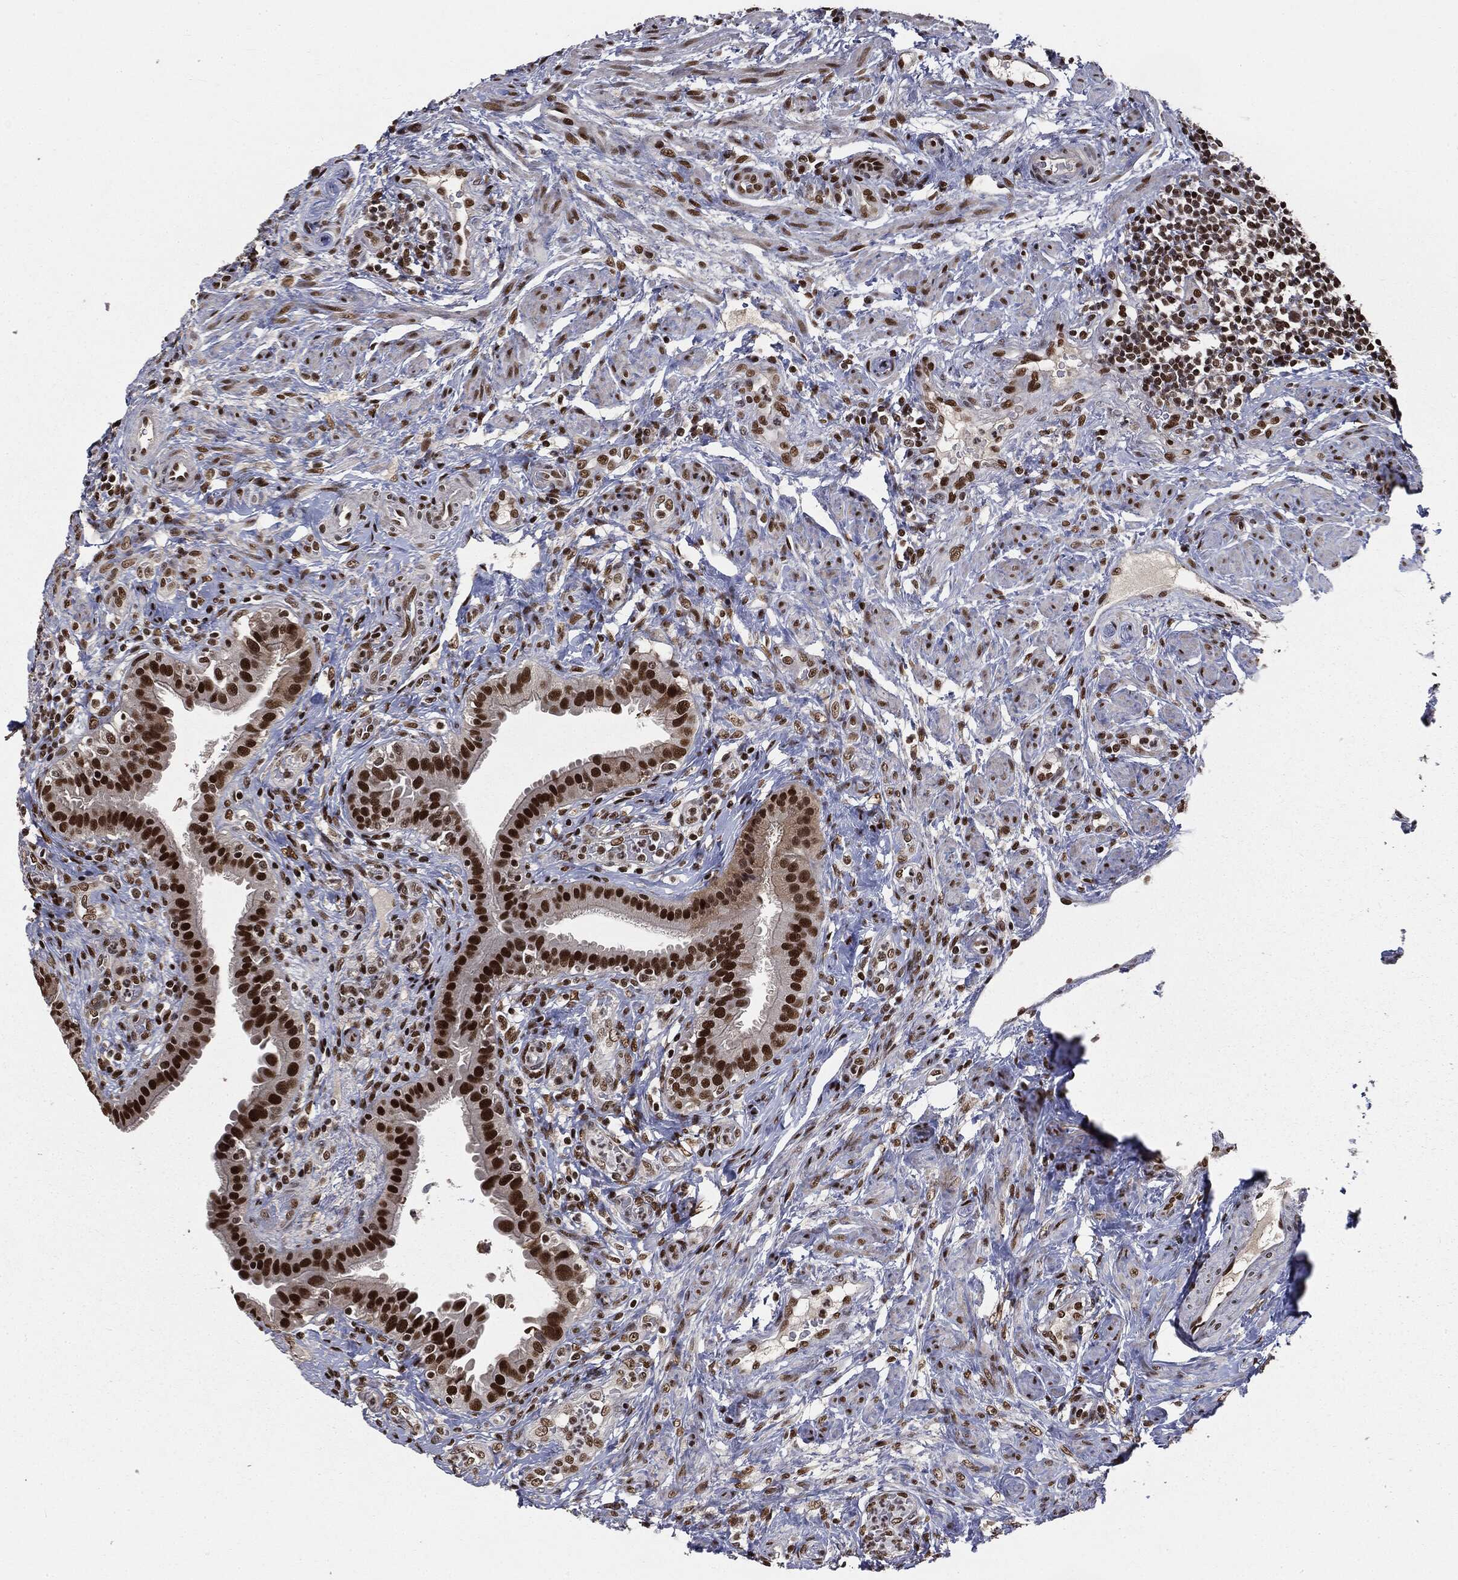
{"staining": {"intensity": "strong", "quantity": ">75%", "location": "nuclear"}, "tissue": "fallopian tube", "cell_type": "Glandular cells", "image_type": "normal", "snomed": [{"axis": "morphology", "description": "Normal tissue, NOS"}, {"axis": "topography", "description": "Fallopian tube"}], "caption": "Approximately >75% of glandular cells in benign human fallopian tube display strong nuclear protein expression as visualized by brown immunohistochemical staining.", "gene": "DPH2", "patient": {"sex": "female", "age": 41}}